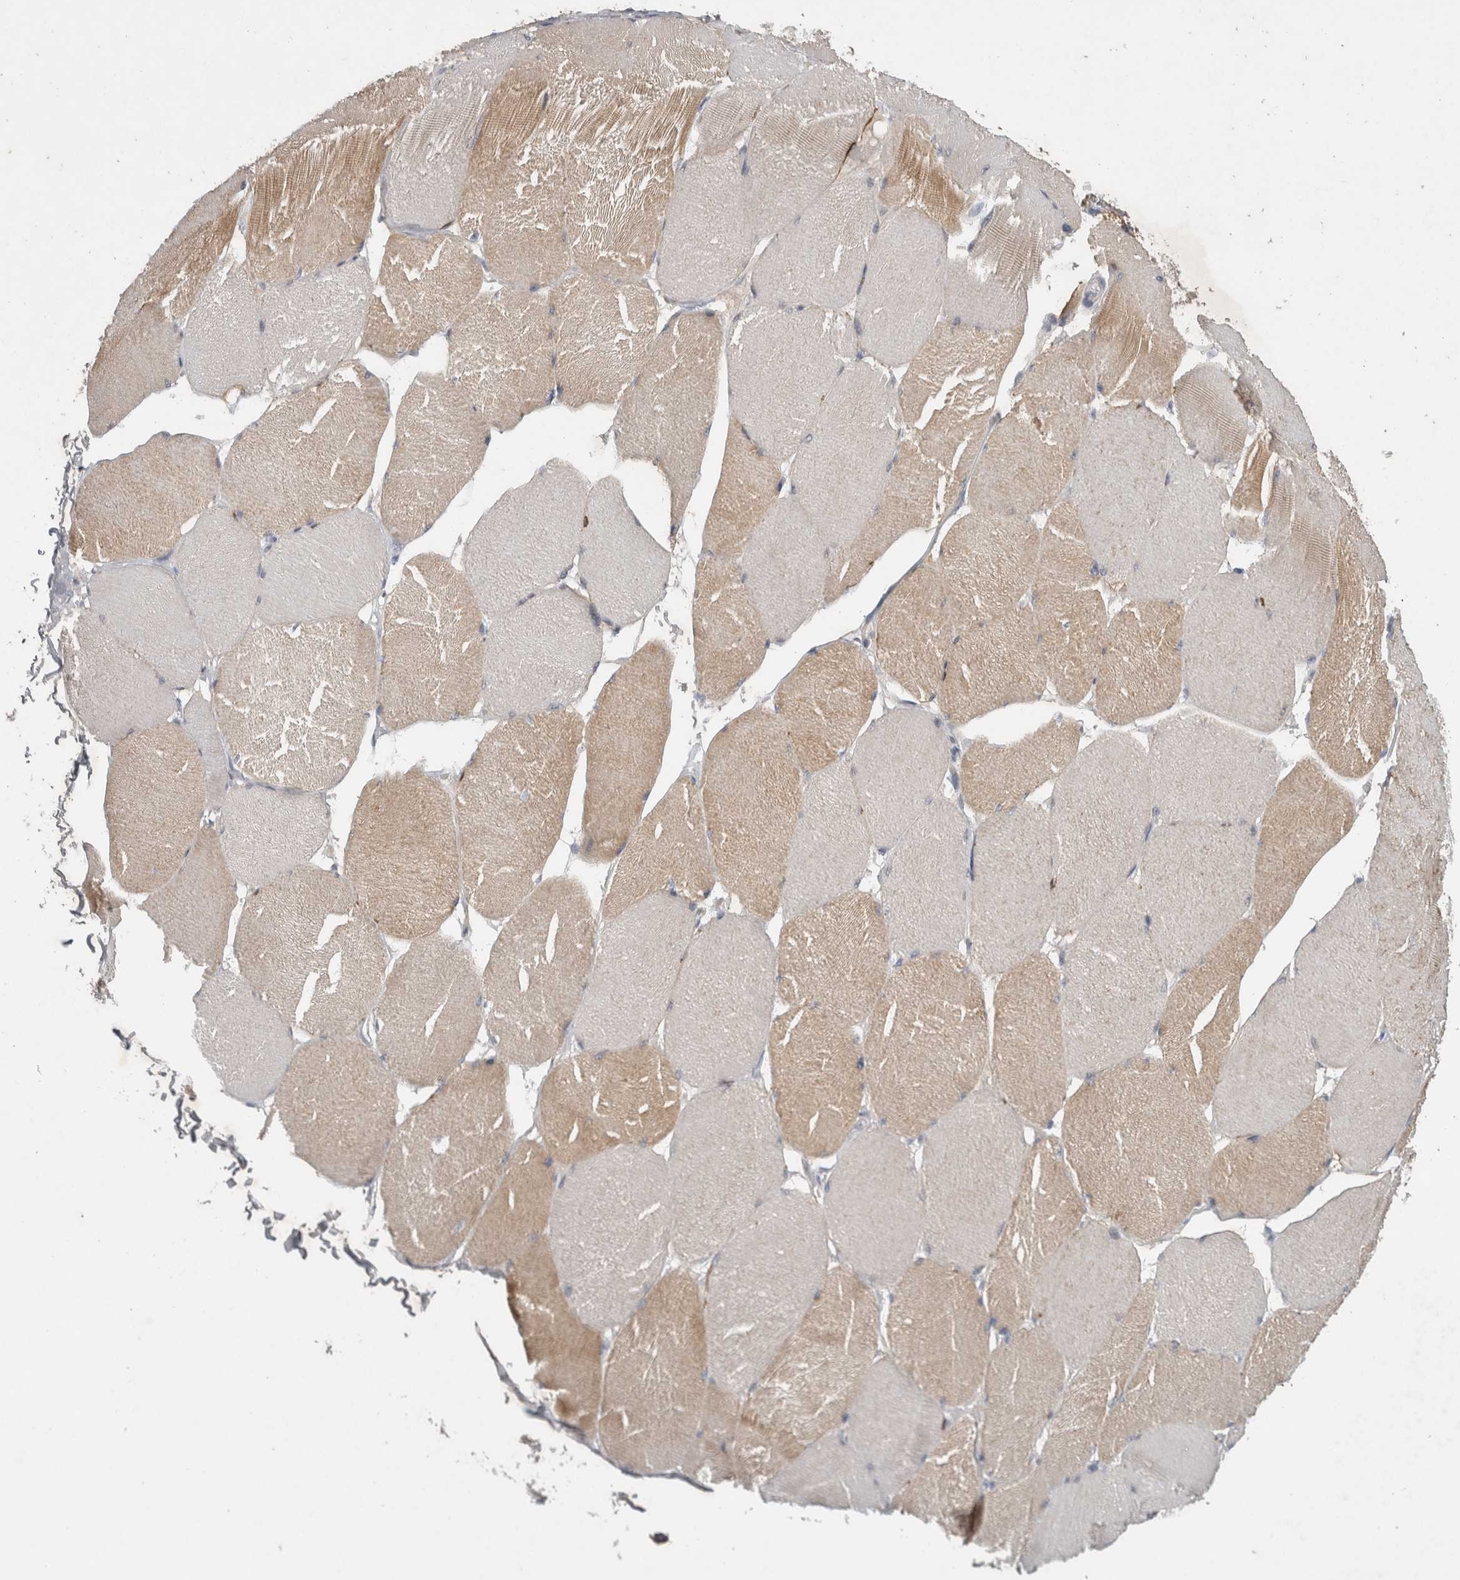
{"staining": {"intensity": "weak", "quantity": "25%-75%", "location": "cytoplasmic/membranous"}, "tissue": "skeletal muscle", "cell_type": "Myocytes", "image_type": "normal", "snomed": [{"axis": "morphology", "description": "Normal tissue, NOS"}, {"axis": "topography", "description": "Skin"}, {"axis": "topography", "description": "Skeletal muscle"}], "caption": "This histopathology image displays immunohistochemistry (IHC) staining of normal skeletal muscle, with low weak cytoplasmic/membranous expression in about 25%-75% of myocytes.", "gene": "SLC22A11", "patient": {"sex": "male", "age": 83}}